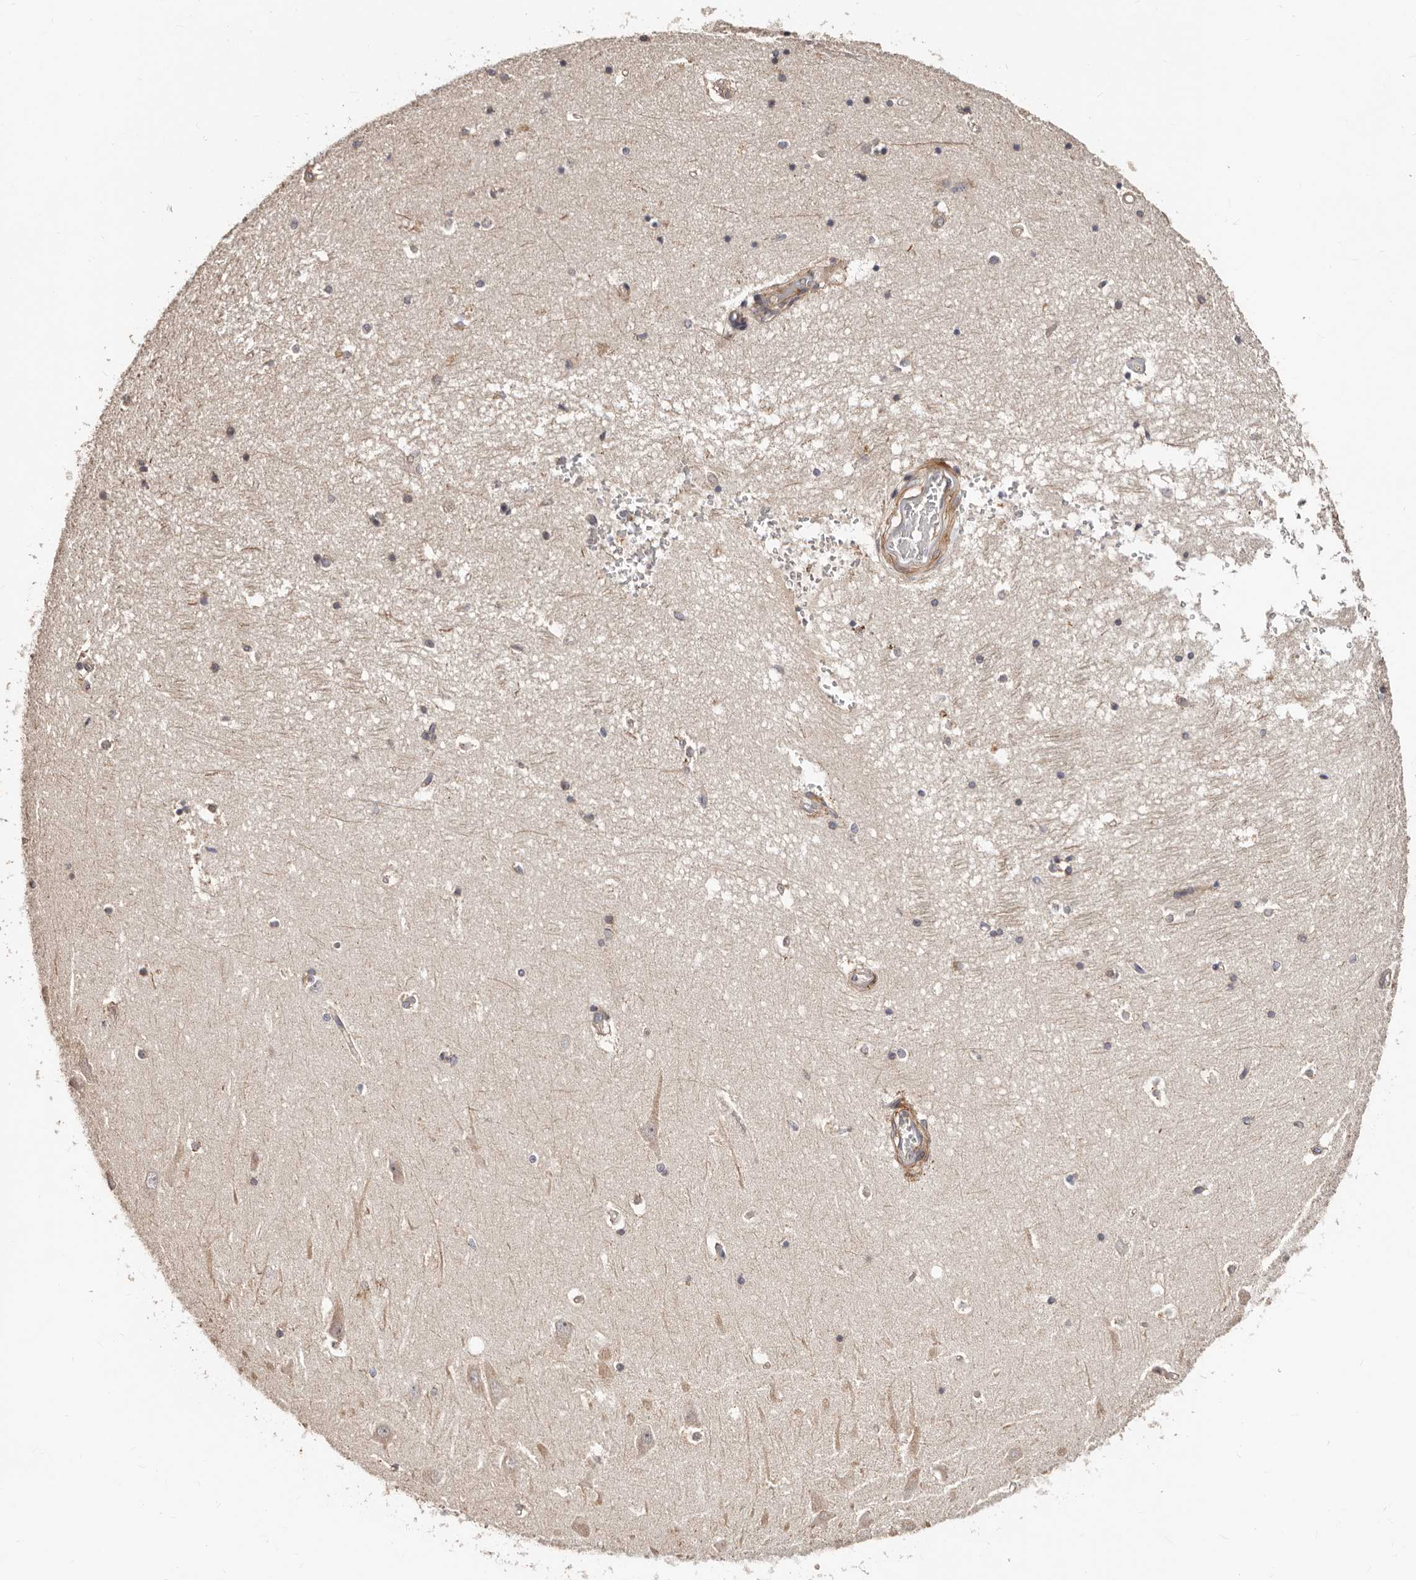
{"staining": {"intensity": "negative", "quantity": "none", "location": "none"}, "tissue": "hippocampus", "cell_type": "Glial cells", "image_type": "normal", "snomed": [{"axis": "morphology", "description": "Normal tissue, NOS"}, {"axis": "topography", "description": "Hippocampus"}], "caption": "Unremarkable hippocampus was stained to show a protein in brown. There is no significant expression in glial cells. The staining is performed using DAB (3,3'-diaminobenzidine) brown chromogen with nuclei counter-stained in using hematoxylin.", "gene": "APOL6", "patient": {"sex": "male", "age": 45}}